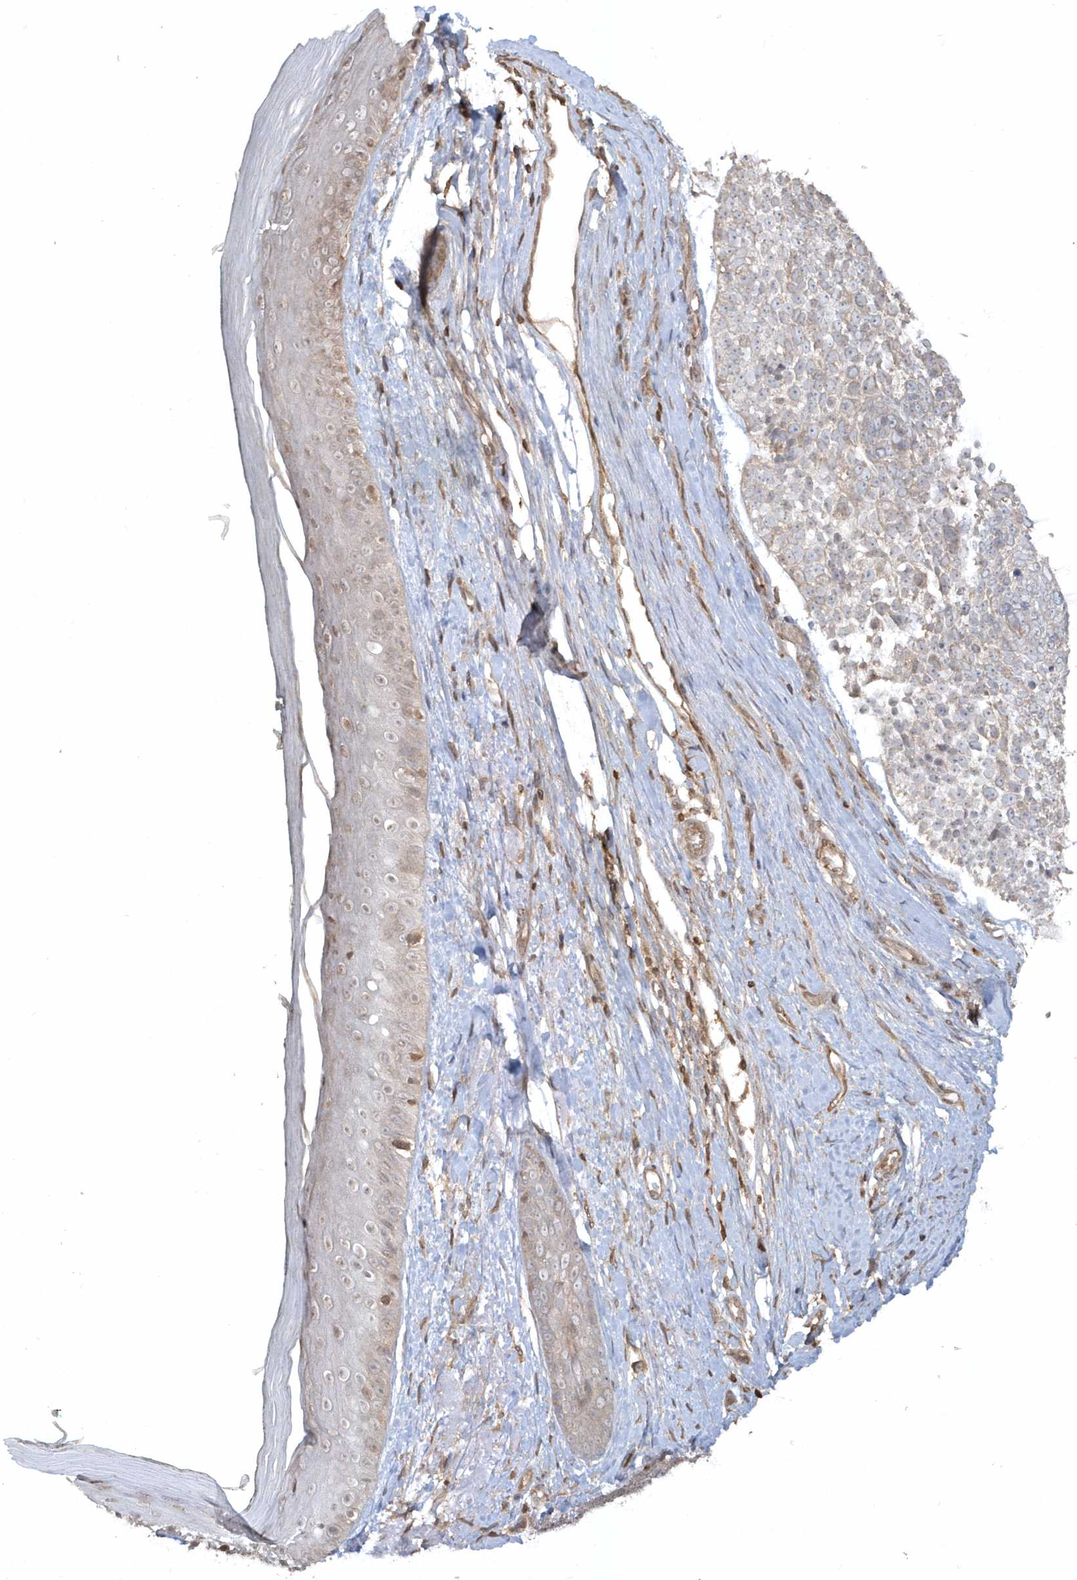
{"staining": {"intensity": "weak", "quantity": "<25%", "location": "cytoplasmic/membranous"}, "tissue": "skin cancer", "cell_type": "Tumor cells", "image_type": "cancer", "snomed": [{"axis": "morphology", "description": "Basal cell carcinoma"}, {"axis": "topography", "description": "Skin"}], "caption": "IHC histopathology image of neoplastic tissue: human basal cell carcinoma (skin) stained with DAB exhibits no significant protein positivity in tumor cells.", "gene": "BSN", "patient": {"sex": "female", "age": 81}}